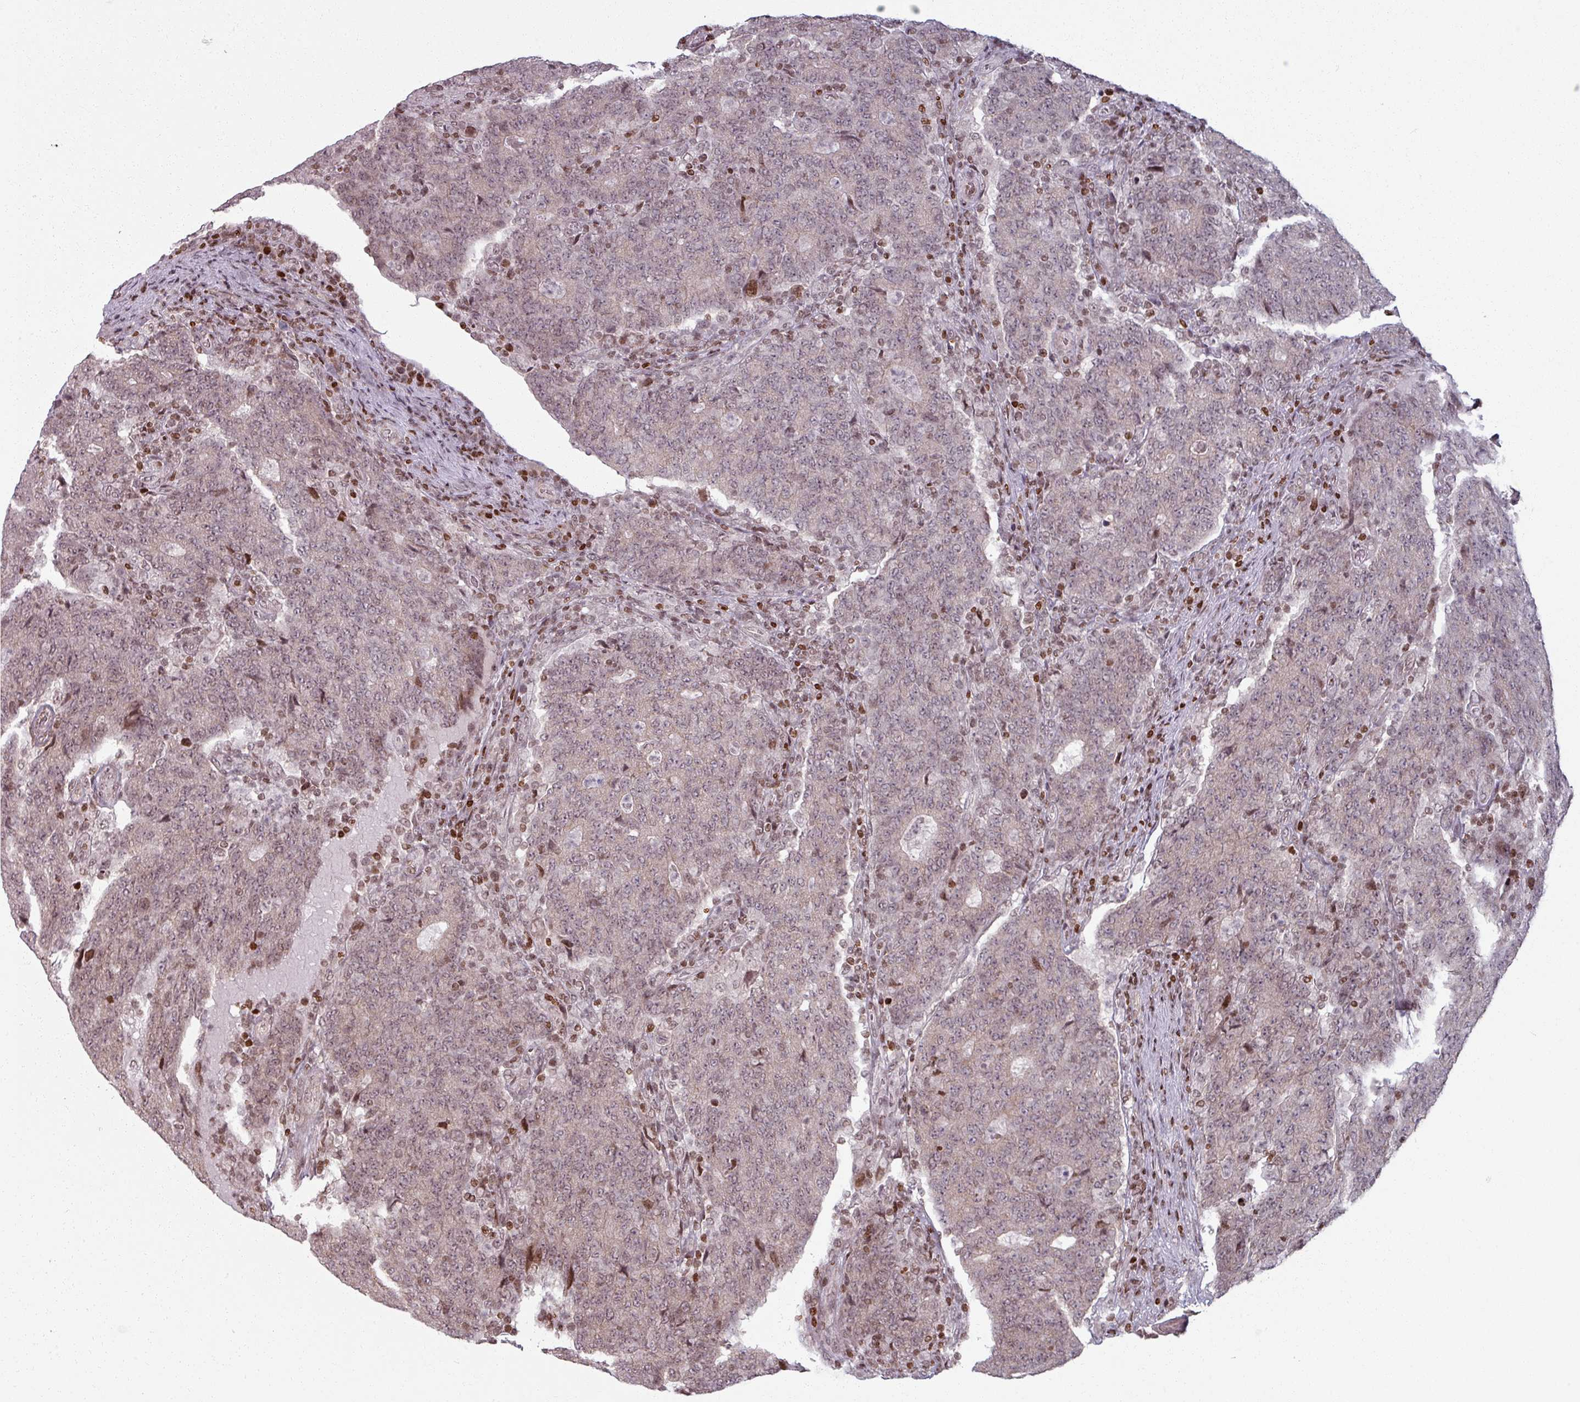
{"staining": {"intensity": "weak", "quantity": ">75%", "location": "cytoplasmic/membranous,nuclear"}, "tissue": "colorectal cancer", "cell_type": "Tumor cells", "image_type": "cancer", "snomed": [{"axis": "morphology", "description": "Adenocarcinoma, NOS"}, {"axis": "topography", "description": "Colon"}], "caption": "Immunohistochemical staining of colorectal adenocarcinoma shows low levels of weak cytoplasmic/membranous and nuclear positivity in about >75% of tumor cells. (IHC, brightfield microscopy, high magnification).", "gene": "NCOR1", "patient": {"sex": "female", "age": 75}}